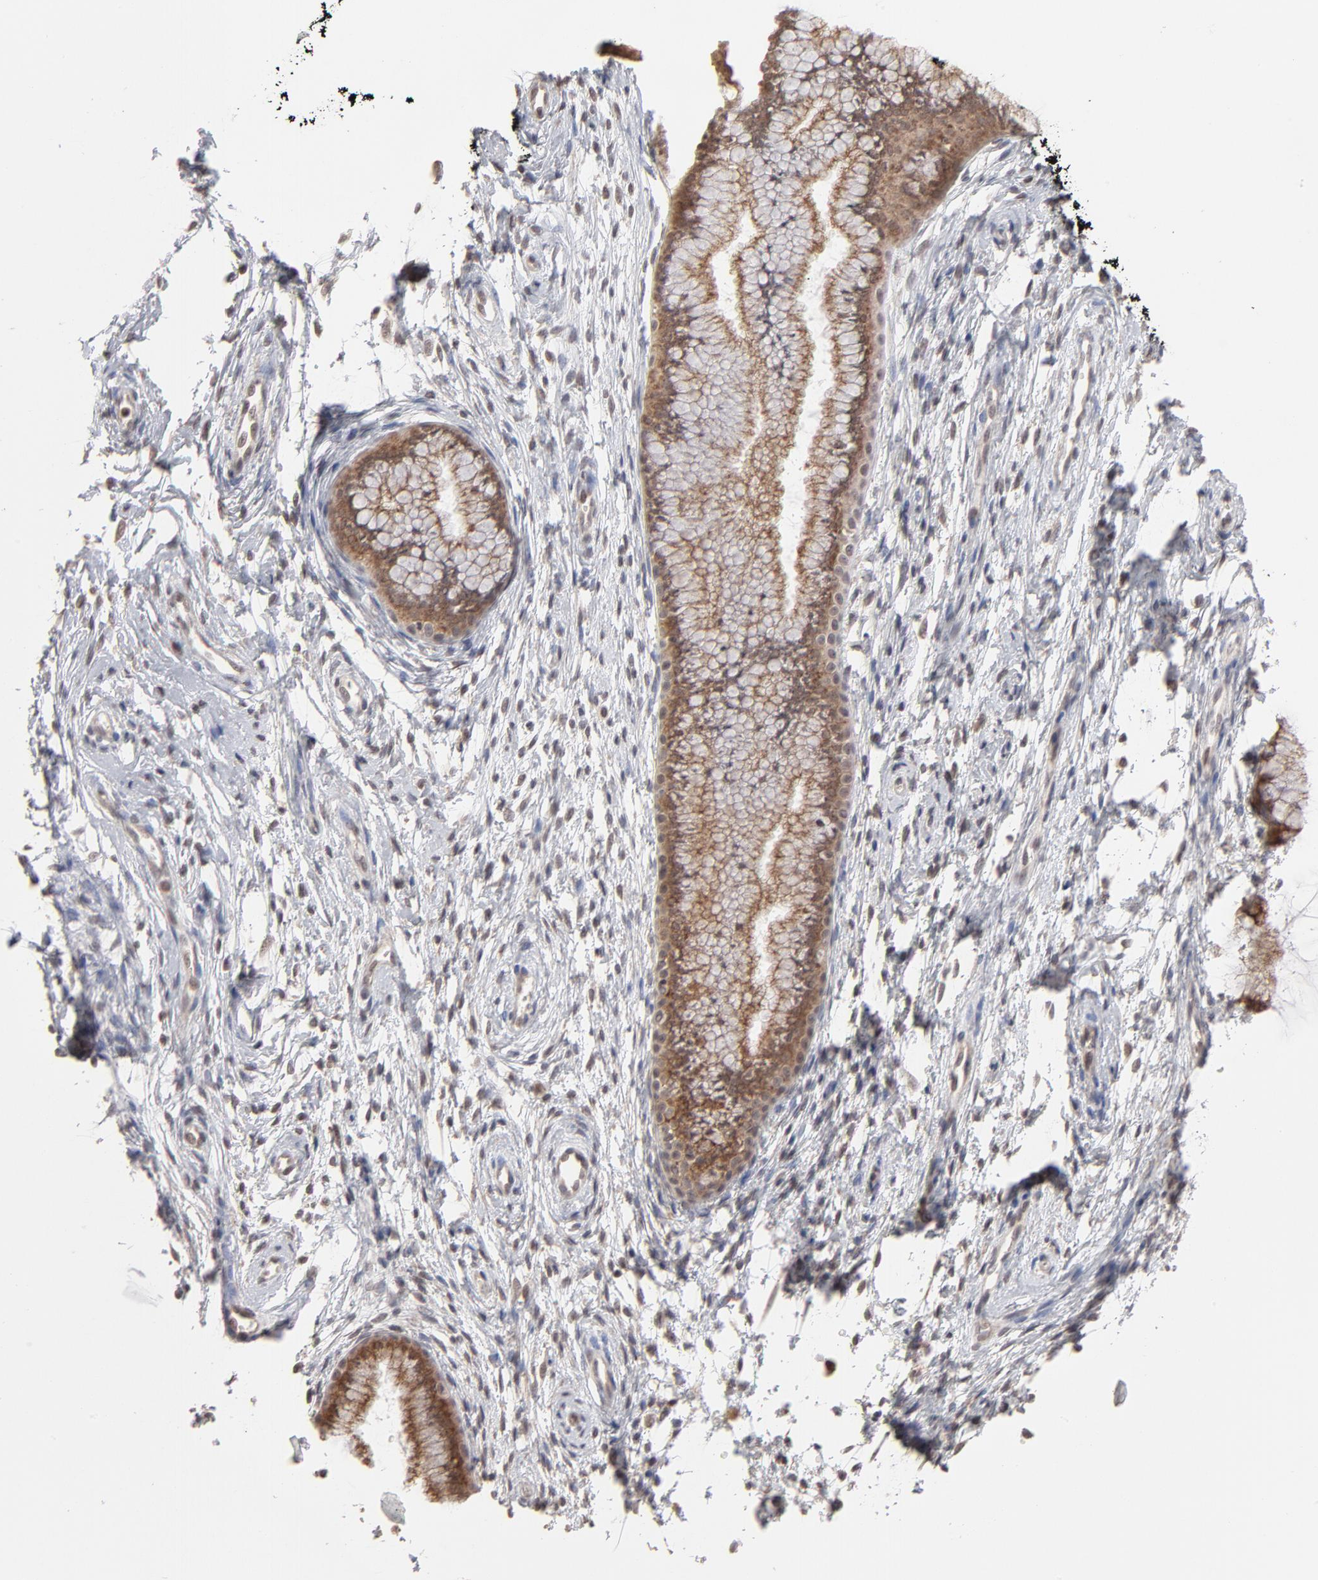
{"staining": {"intensity": "moderate", "quantity": ">75%", "location": "cytoplasmic/membranous"}, "tissue": "cervix", "cell_type": "Glandular cells", "image_type": "normal", "snomed": [{"axis": "morphology", "description": "Normal tissue, NOS"}, {"axis": "topography", "description": "Cervix"}], "caption": "A medium amount of moderate cytoplasmic/membranous expression is identified in approximately >75% of glandular cells in benign cervix.", "gene": "ARIH1", "patient": {"sex": "female", "age": 39}}